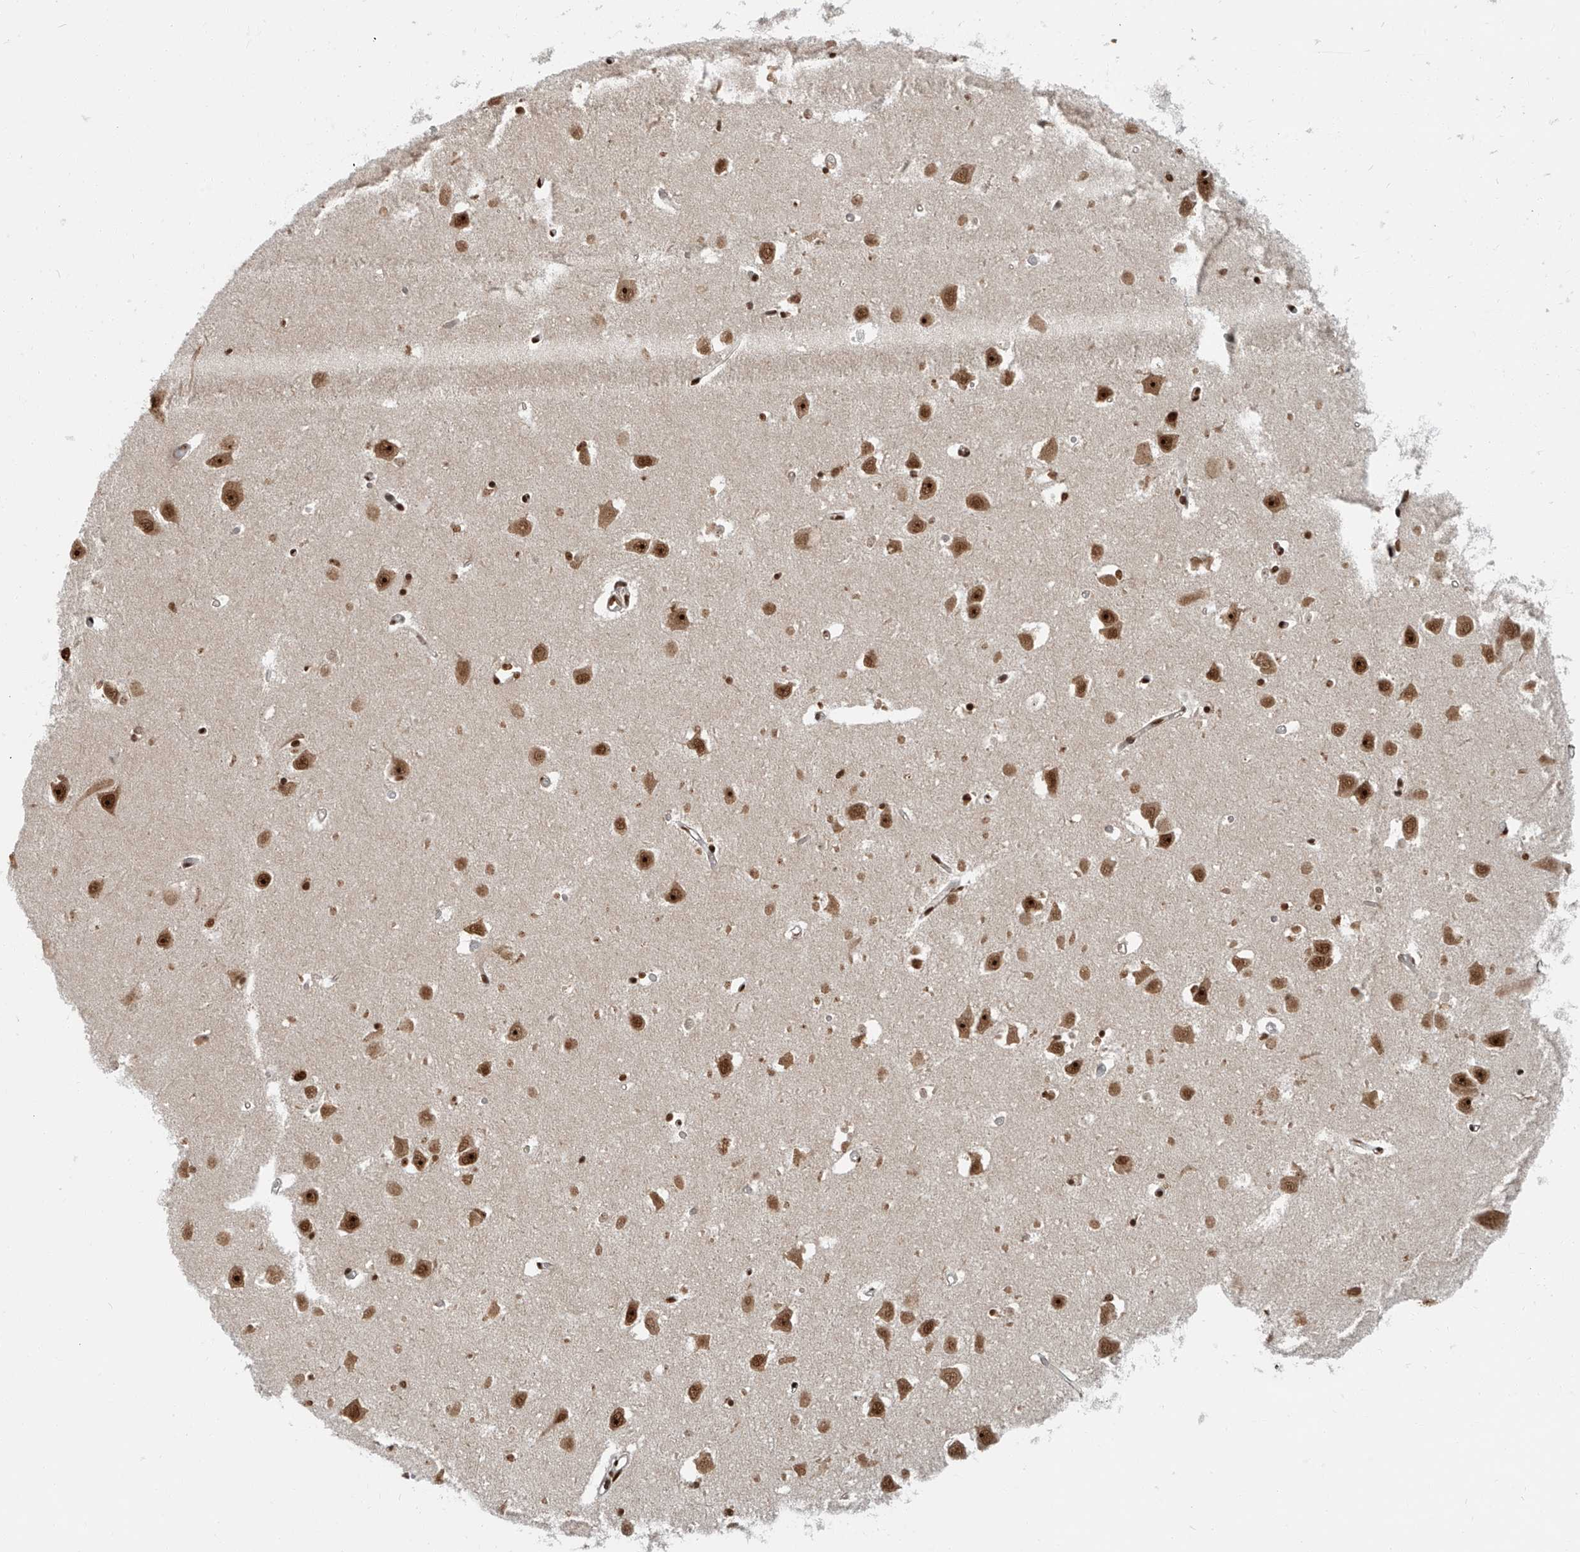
{"staining": {"intensity": "strong", "quantity": ">75%", "location": "nuclear"}, "tissue": "hippocampus", "cell_type": "Glial cells", "image_type": "normal", "snomed": [{"axis": "morphology", "description": "Normal tissue, NOS"}, {"axis": "topography", "description": "Hippocampus"}], "caption": "Hippocampus was stained to show a protein in brown. There is high levels of strong nuclear expression in about >75% of glial cells. (DAB = brown stain, brightfield microscopy at high magnification).", "gene": "FAM193B", "patient": {"sex": "male", "age": 70}}